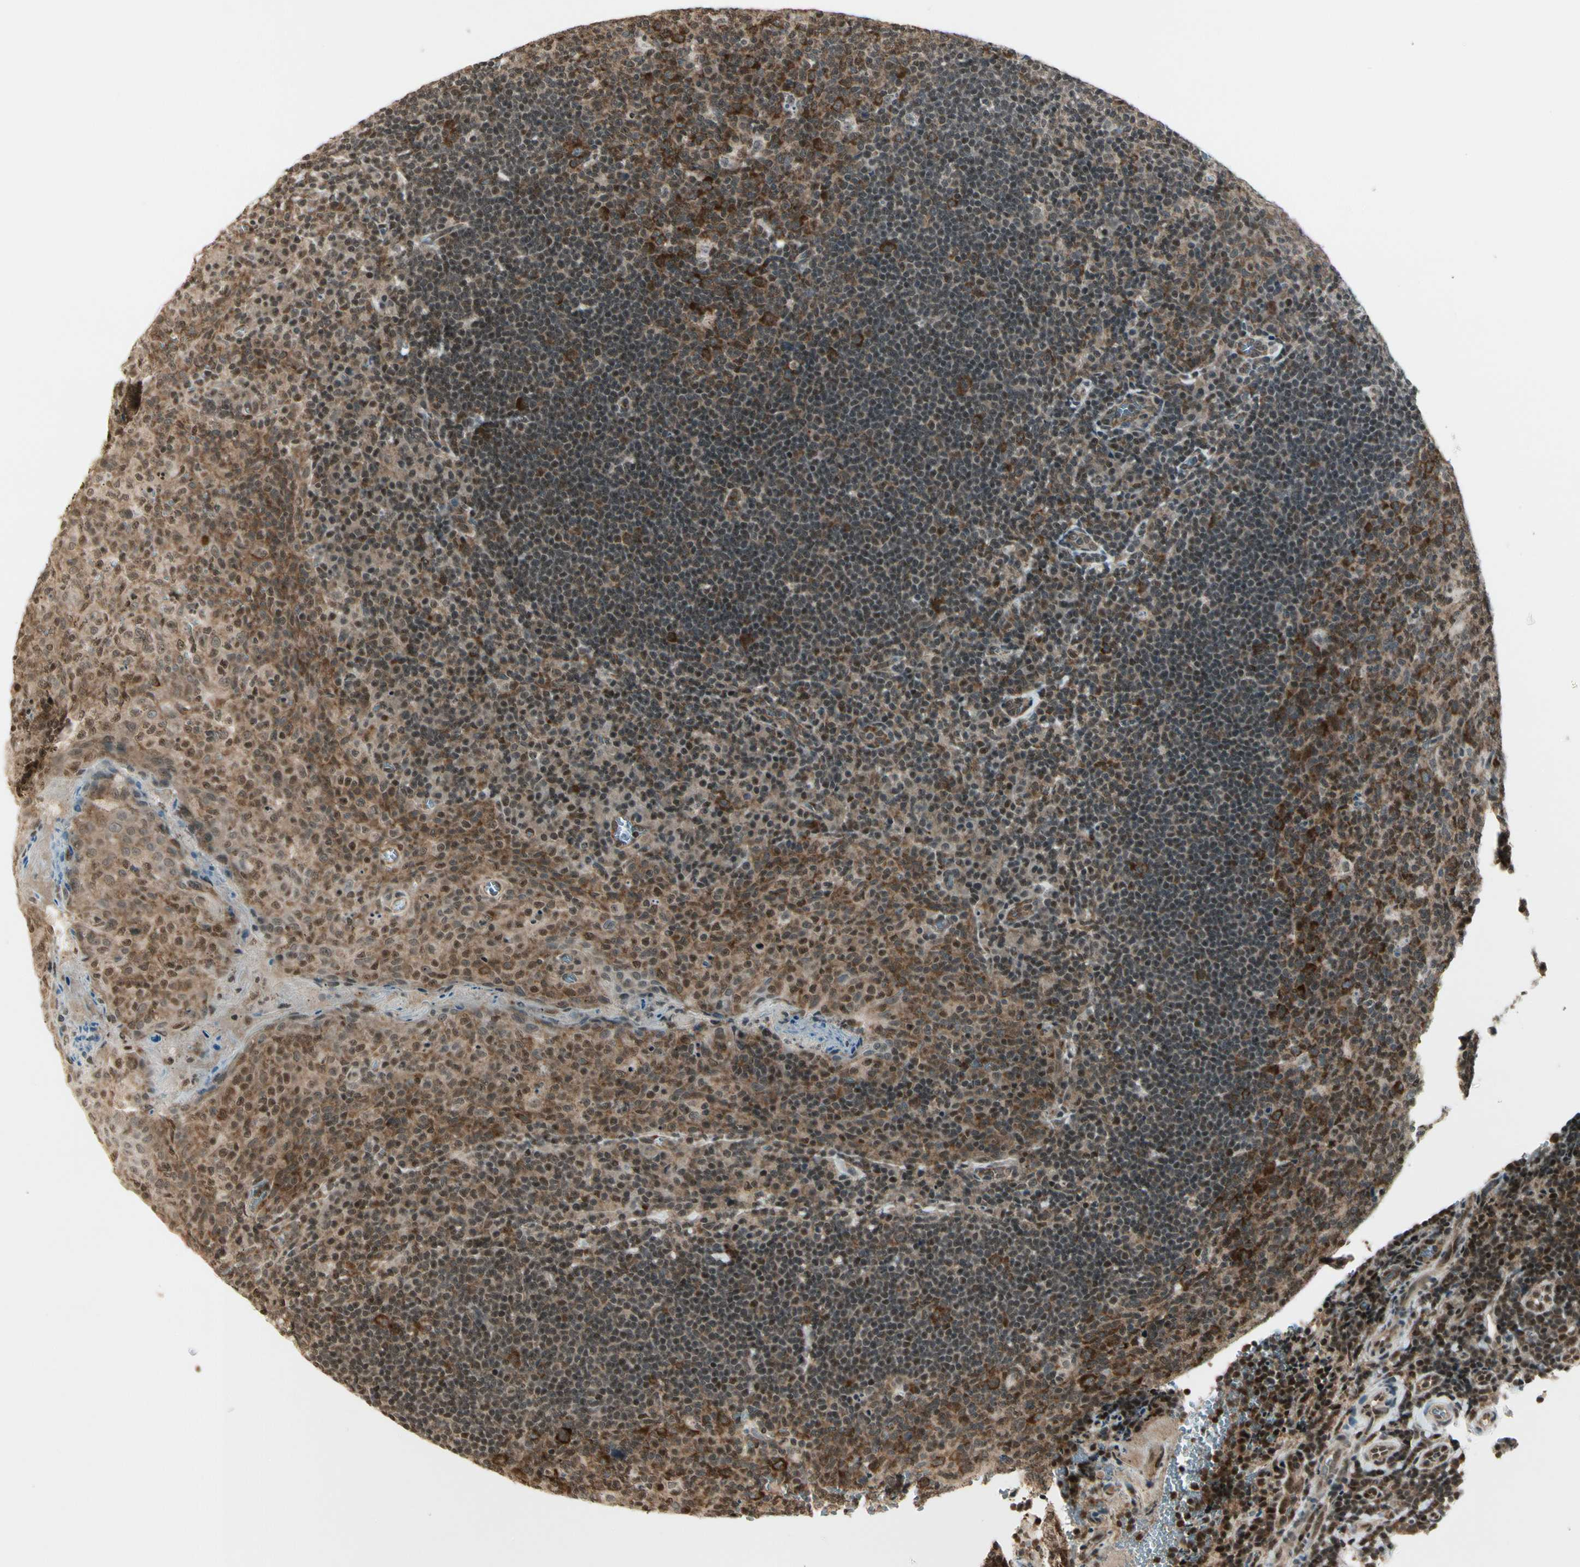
{"staining": {"intensity": "moderate", "quantity": "25%-75%", "location": "cytoplasmic/membranous"}, "tissue": "tonsil", "cell_type": "Germinal center cells", "image_type": "normal", "snomed": [{"axis": "morphology", "description": "Normal tissue, NOS"}, {"axis": "topography", "description": "Tonsil"}], "caption": "Immunohistochemical staining of benign tonsil displays medium levels of moderate cytoplasmic/membranous expression in approximately 25%-75% of germinal center cells.", "gene": "SMN2", "patient": {"sex": "male", "age": 17}}